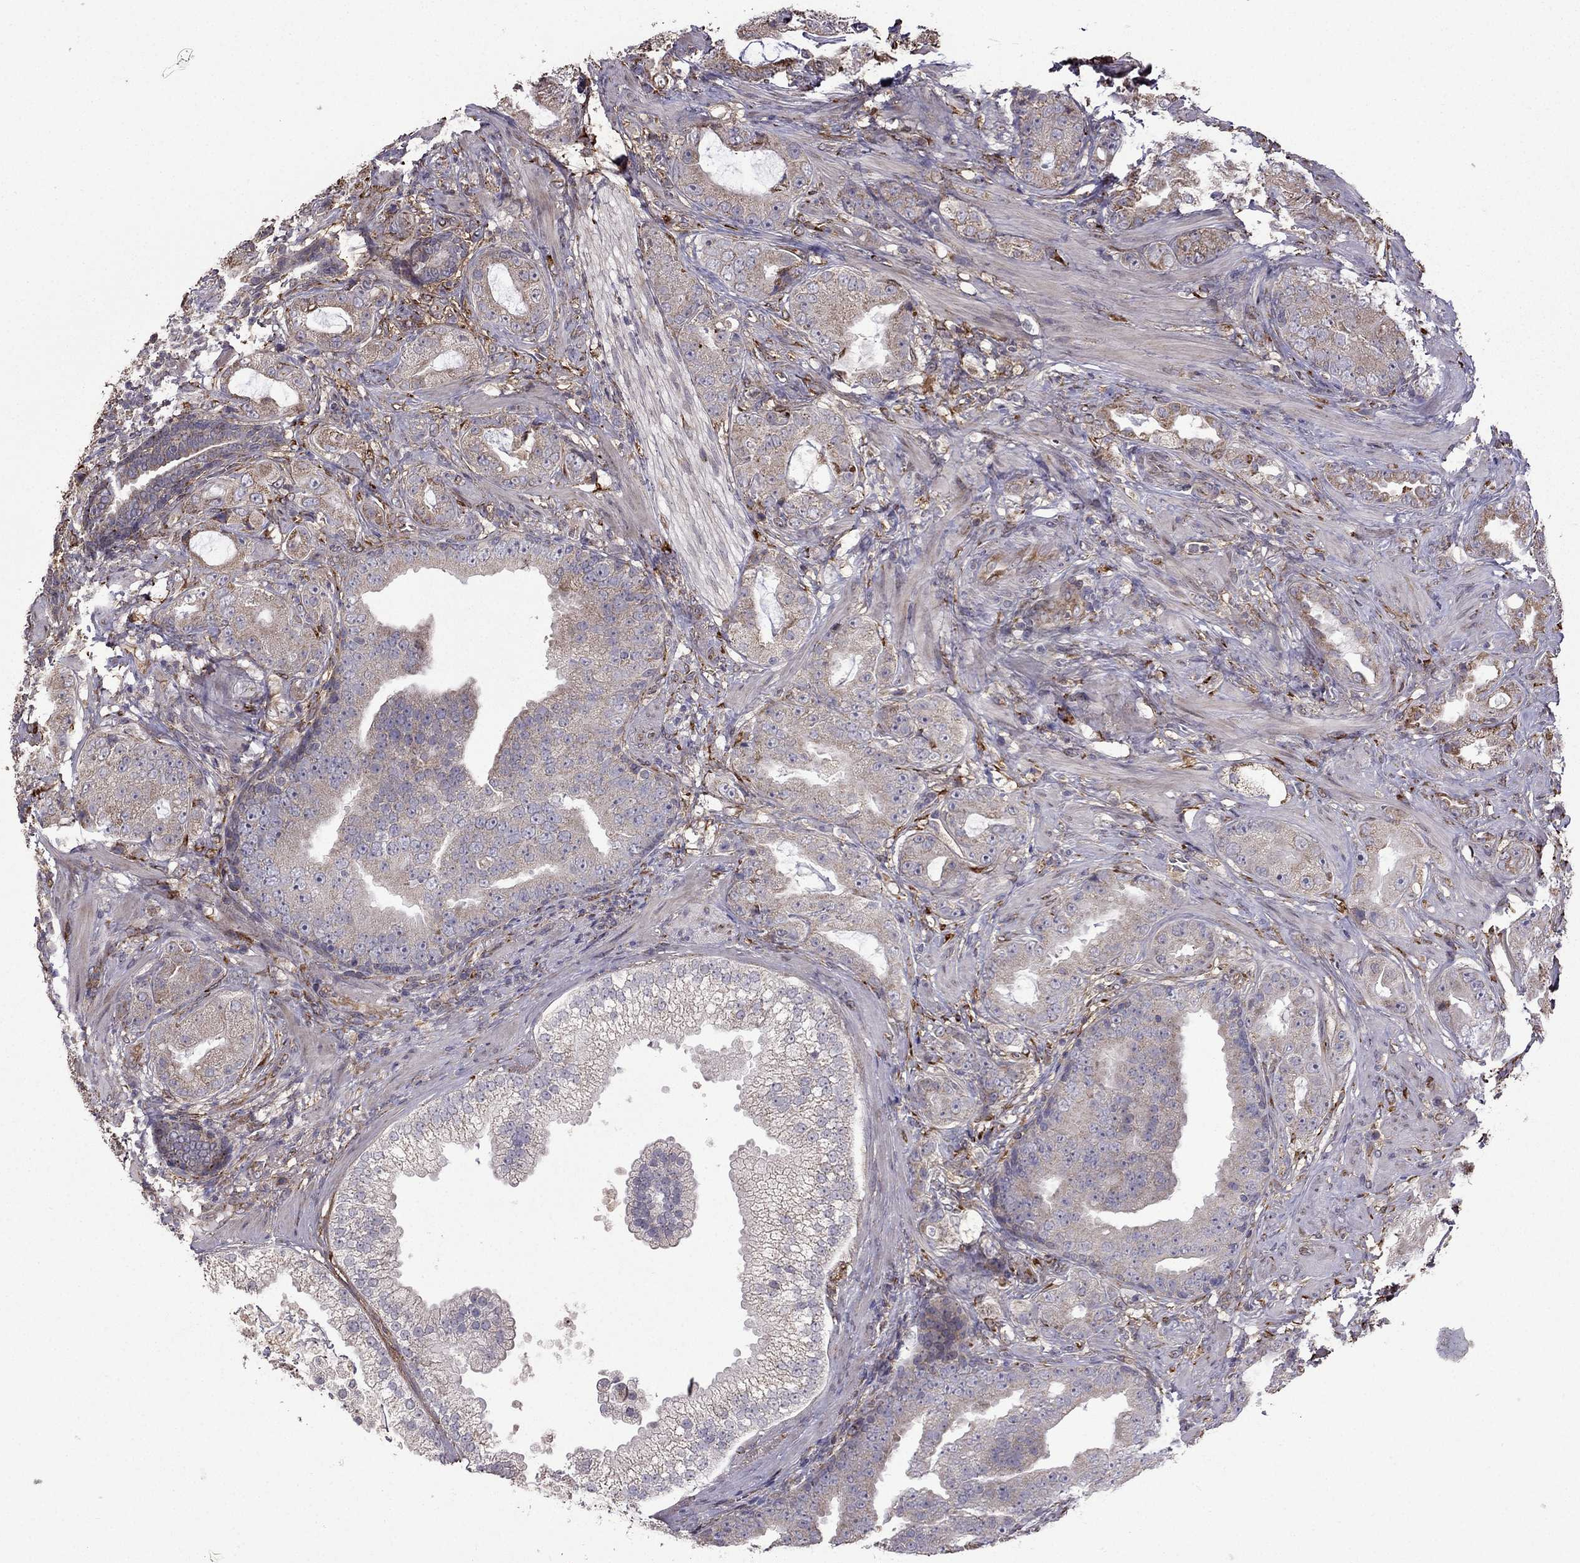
{"staining": {"intensity": "weak", "quantity": ">75%", "location": "cytoplasmic/membranous"}, "tissue": "prostate cancer", "cell_type": "Tumor cells", "image_type": "cancer", "snomed": [{"axis": "morphology", "description": "Adenocarcinoma, NOS"}, {"axis": "topography", "description": "Prostate"}], "caption": "This is an image of immunohistochemistry (IHC) staining of prostate cancer (adenocarcinoma), which shows weak expression in the cytoplasmic/membranous of tumor cells.", "gene": "IKBIP", "patient": {"sex": "male", "age": 57}}